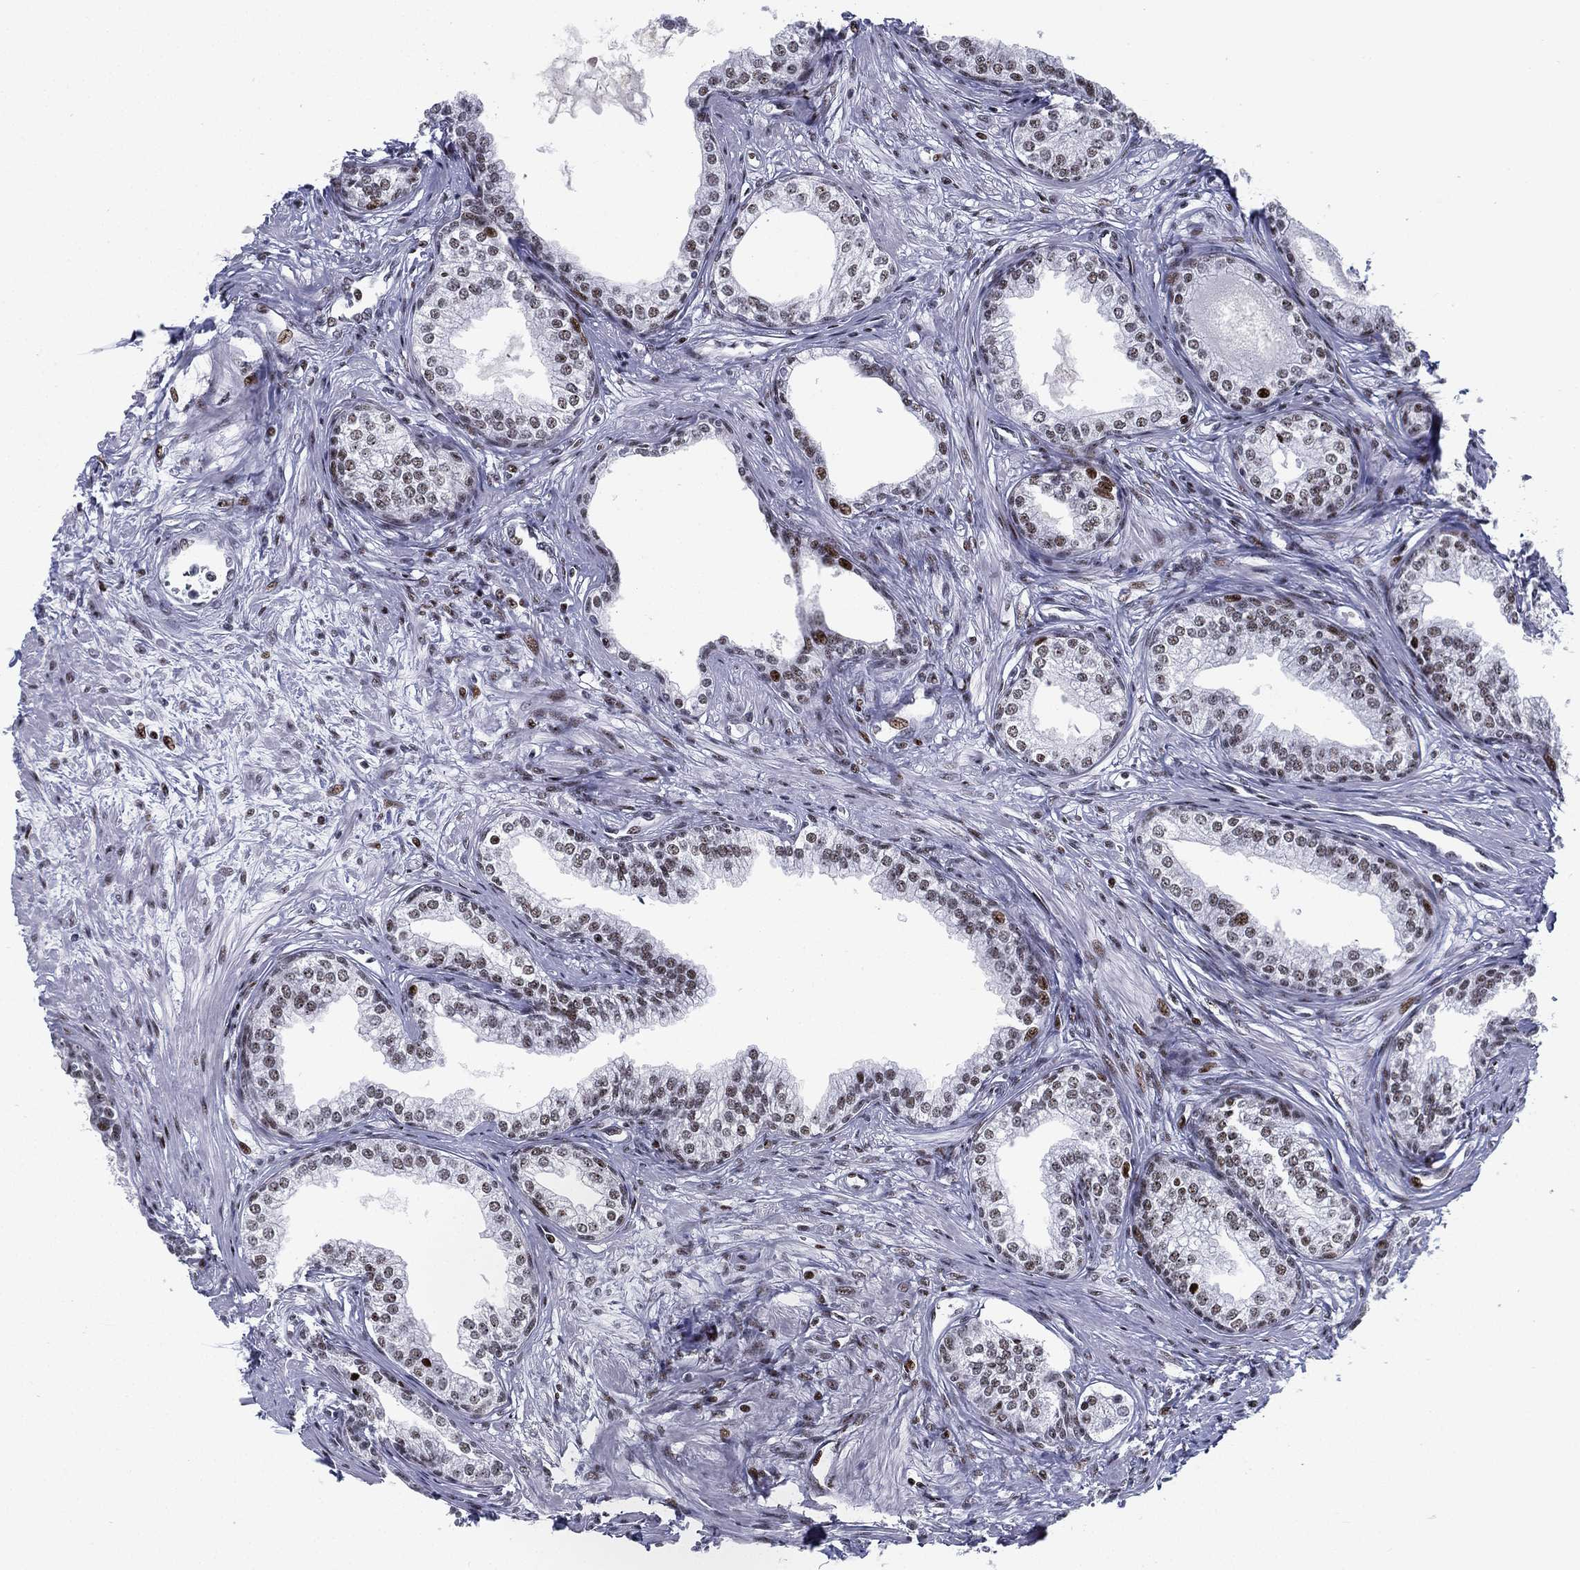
{"staining": {"intensity": "moderate", "quantity": "25%-75%", "location": "nuclear"}, "tissue": "prostate", "cell_type": "Glandular cells", "image_type": "normal", "snomed": [{"axis": "morphology", "description": "Normal tissue, NOS"}, {"axis": "topography", "description": "Prostate"}], "caption": "Immunohistochemical staining of benign prostate displays medium levels of moderate nuclear staining in about 25%-75% of glandular cells. Nuclei are stained in blue.", "gene": "CYB561D2", "patient": {"sex": "male", "age": 65}}